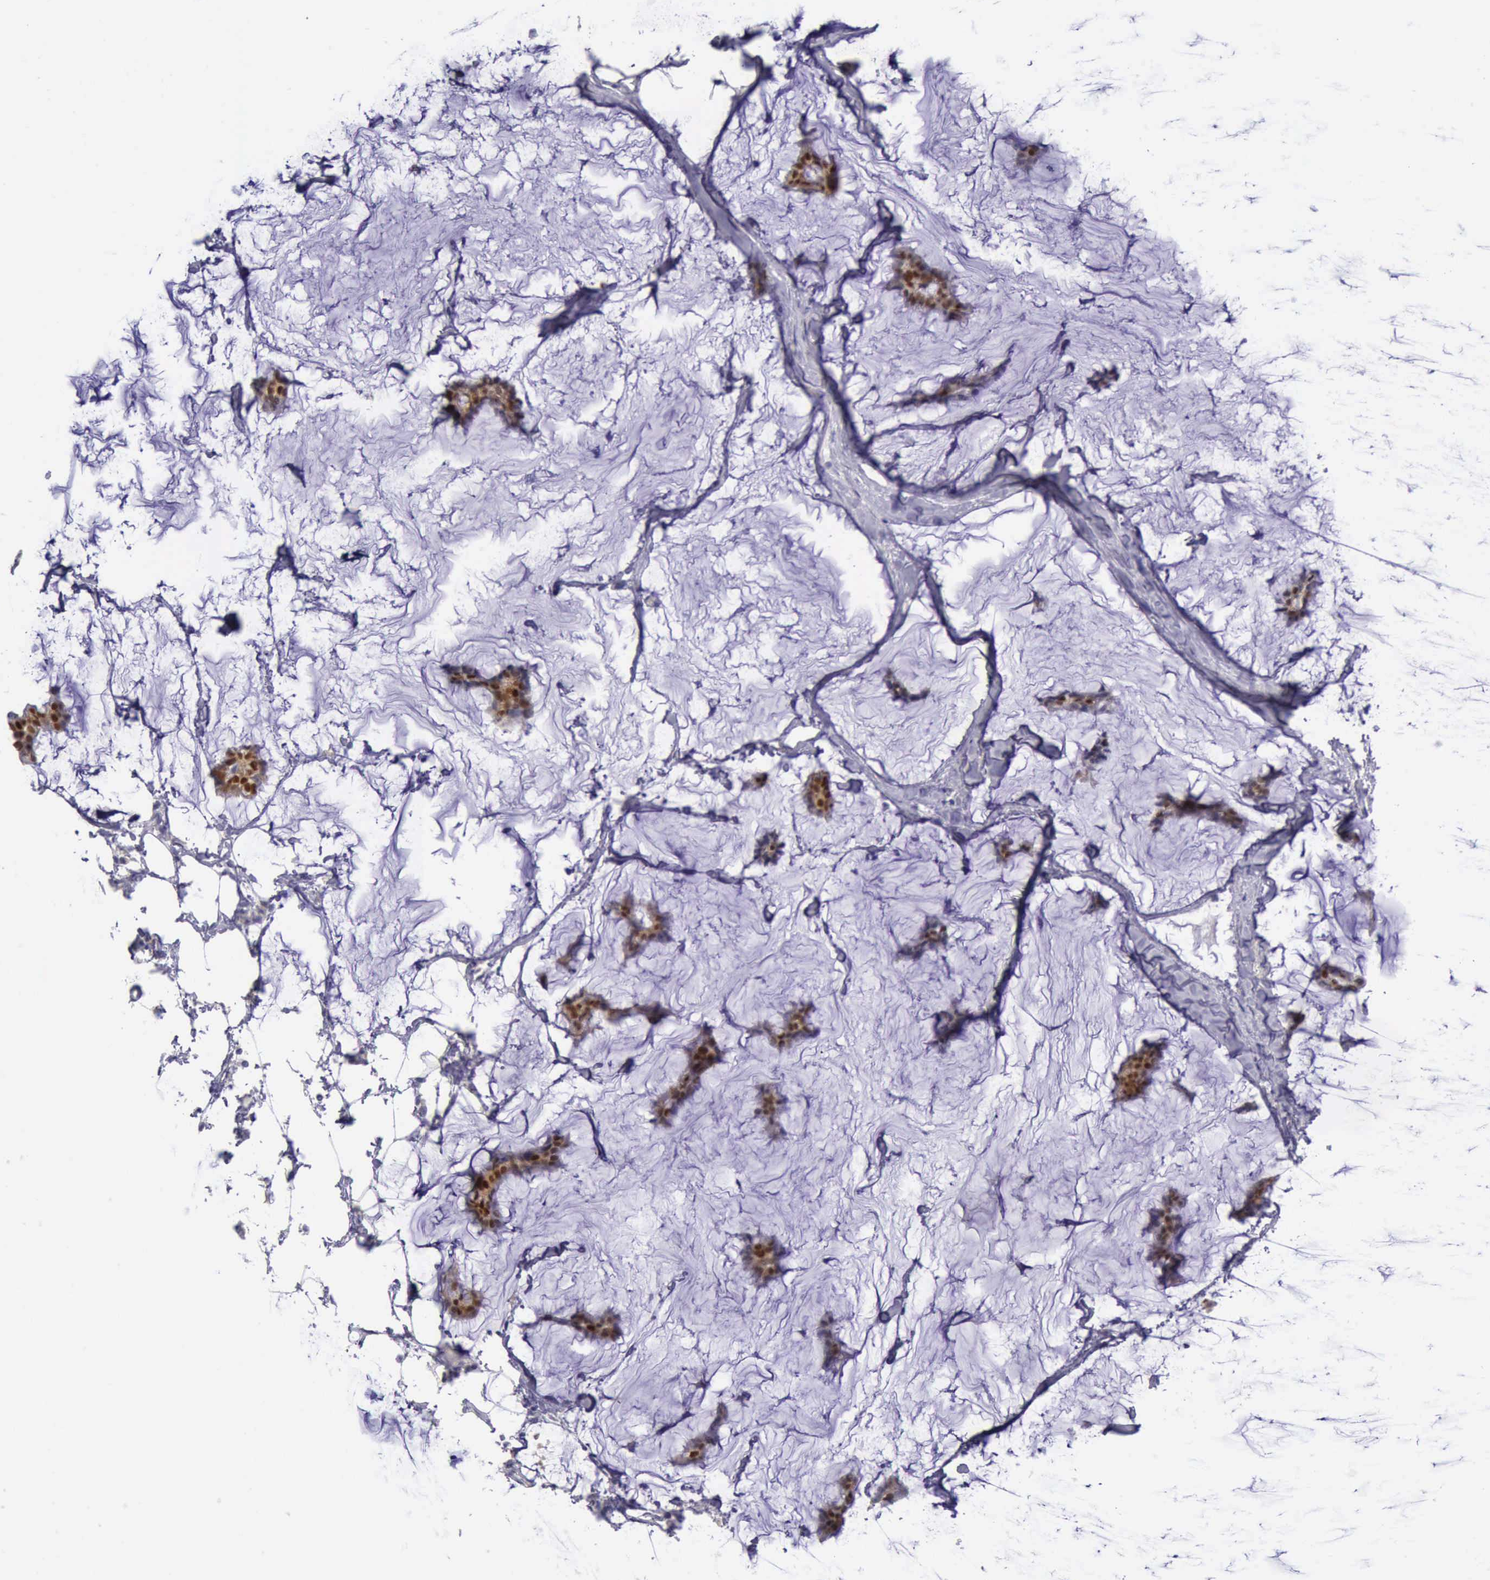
{"staining": {"intensity": "strong", "quantity": ">75%", "location": "cytoplasmic/membranous,nuclear"}, "tissue": "breast cancer", "cell_type": "Tumor cells", "image_type": "cancer", "snomed": [{"axis": "morphology", "description": "Duct carcinoma"}, {"axis": "topography", "description": "Breast"}], "caption": "The immunohistochemical stain shows strong cytoplasmic/membranous and nuclear staining in tumor cells of breast intraductal carcinoma tissue. The staining is performed using DAB brown chromogen to label protein expression. The nuclei are counter-stained blue using hematoxylin.", "gene": "ARNT2", "patient": {"sex": "female", "age": 93}}